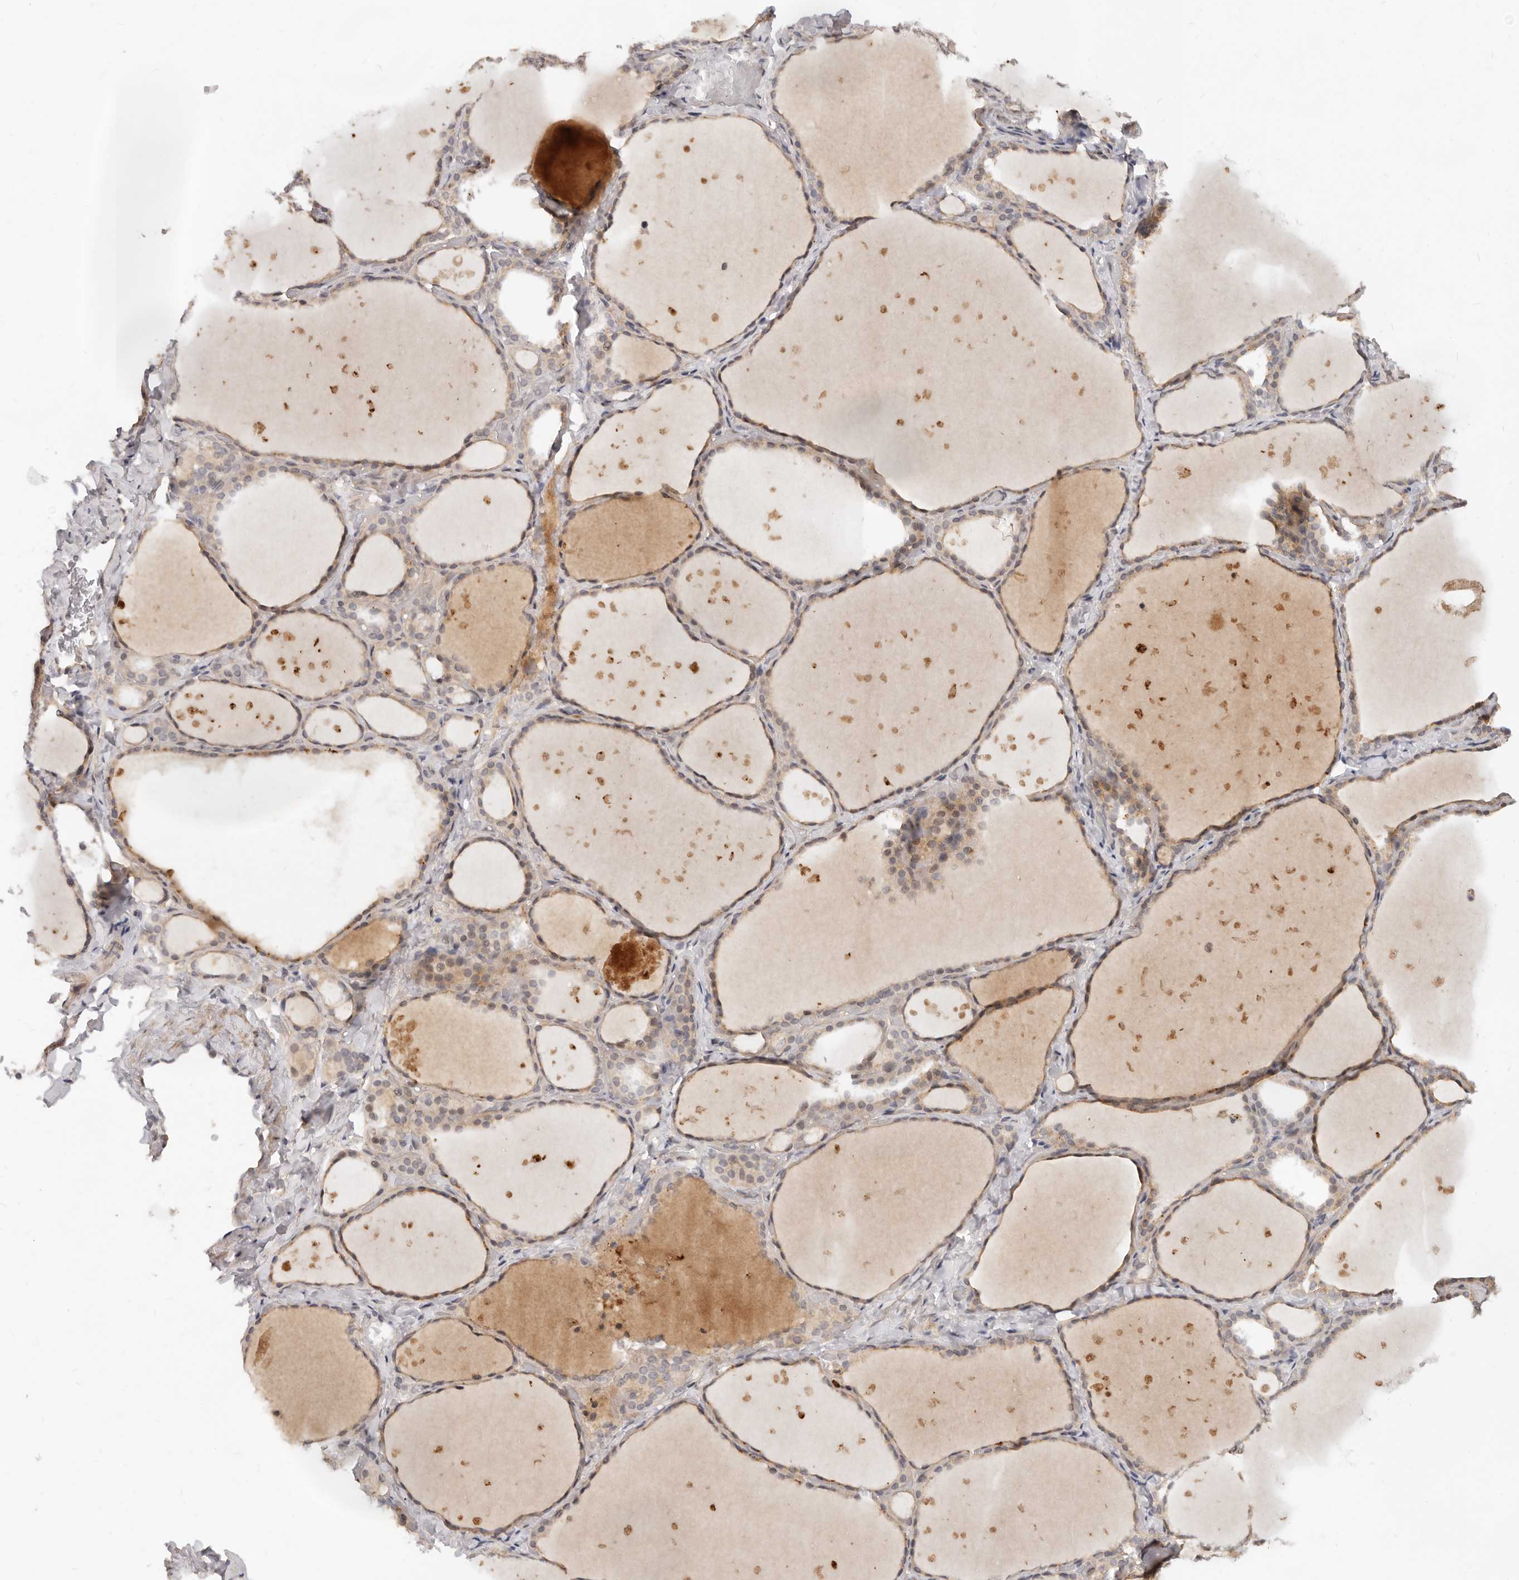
{"staining": {"intensity": "weak", "quantity": ">75%", "location": "cytoplasmic/membranous"}, "tissue": "thyroid gland", "cell_type": "Glandular cells", "image_type": "normal", "snomed": [{"axis": "morphology", "description": "Normal tissue, NOS"}, {"axis": "topography", "description": "Thyroid gland"}], "caption": "Brown immunohistochemical staining in benign human thyroid gland shows weak cytoplasmic/membranous staining in about >75% of glandular cells.", "gene": "USP49", "patient": {"sex": "female", "age": 44}}